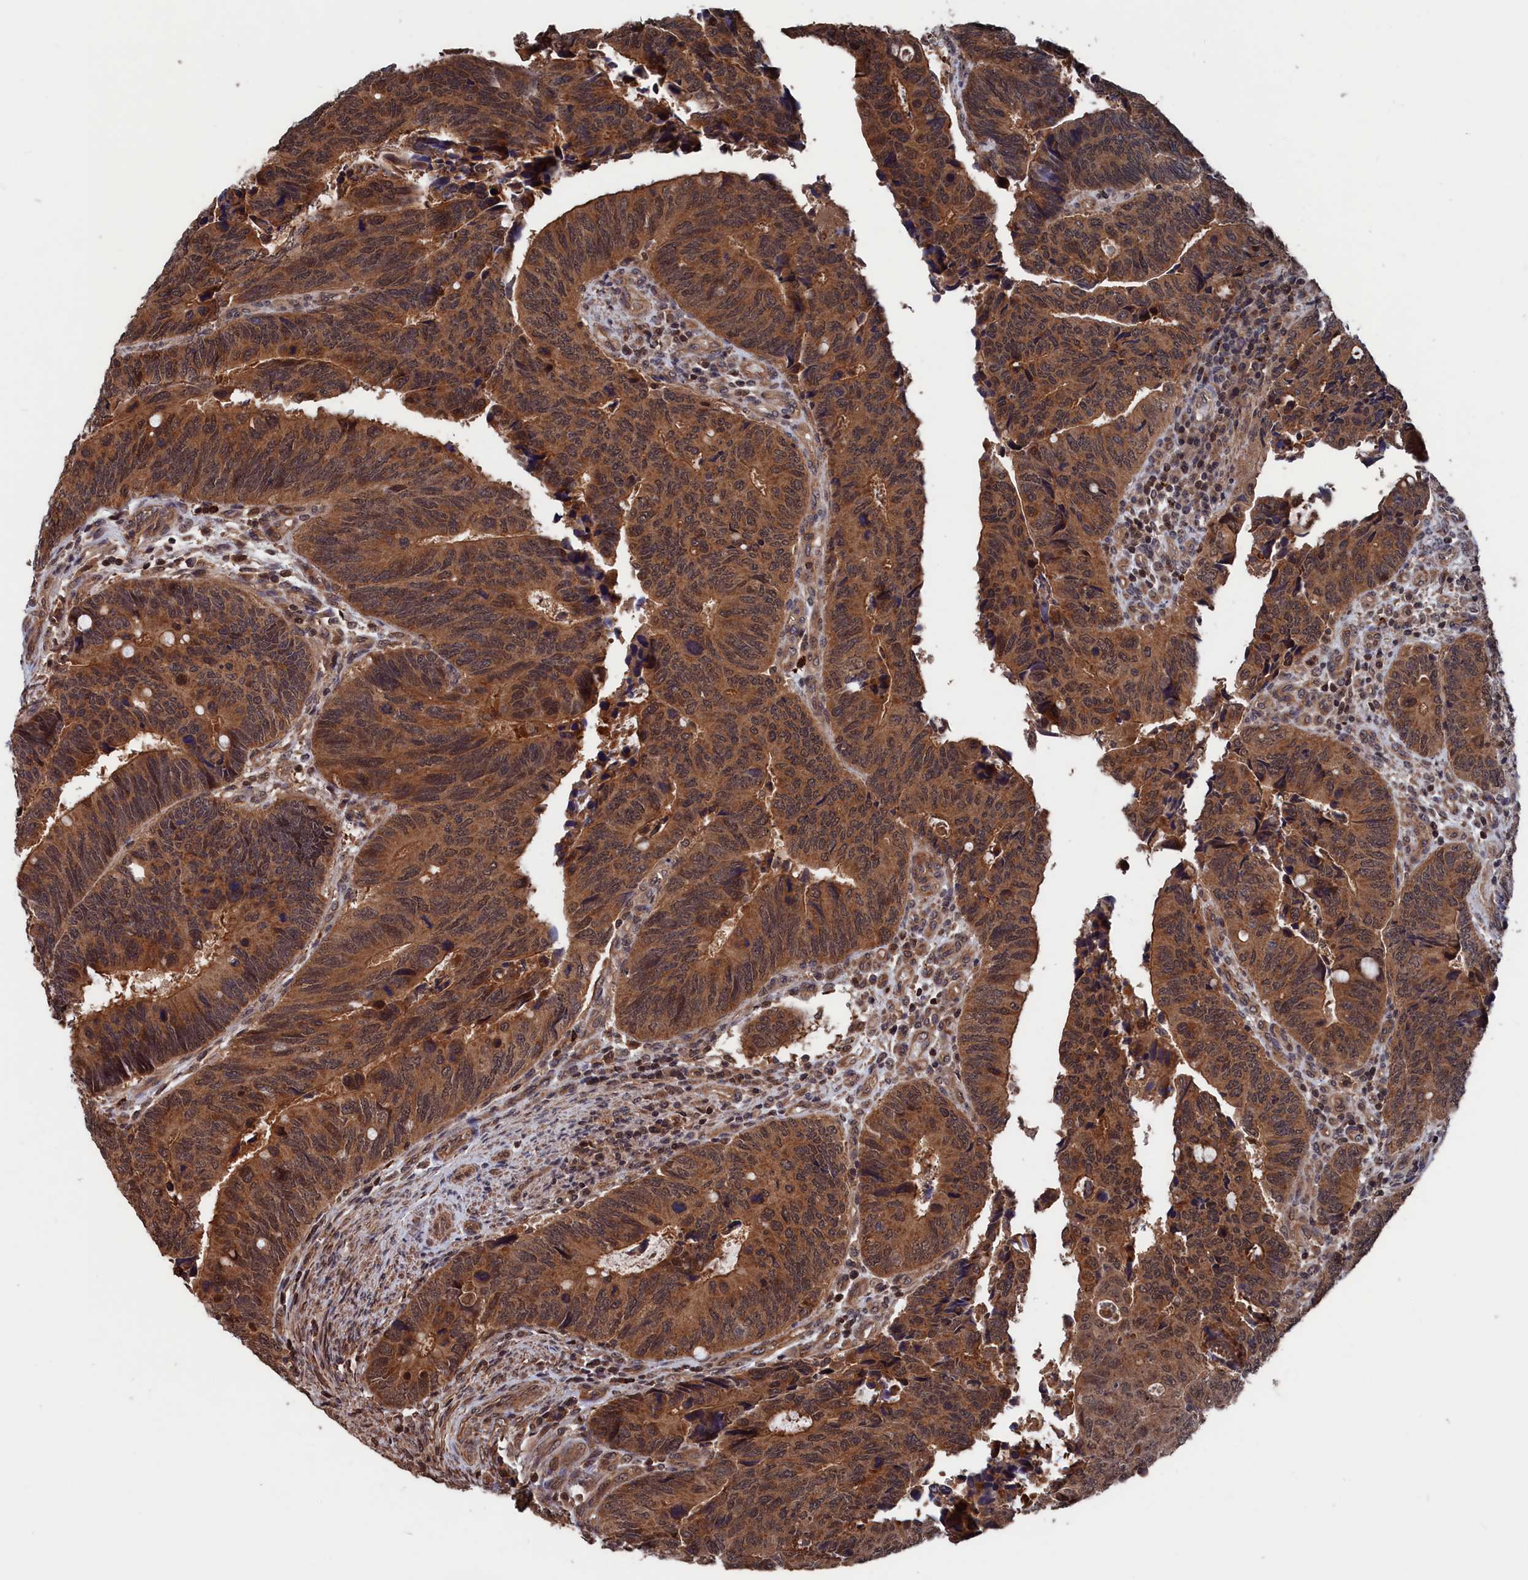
{"staining": {"intensity": "moderate", "quantity": ">75%", "location": "cytoplasmic/membranous"}, "tissue": "colorectal cancer", "cell_type": "Tumor cells", "image_type": "cancer", "snomed": [{"axis": "morphology", "description": "Adenocarcinoma, NOS"}, {"axis": "topography", "description": "Colon"}], "caption": "Immunohistochemistry (IHC) (DAB) staining of colorectal adenocarcinoma demonstrates moderate cytoplasmic/membranous protein expression in about >75% of tumor cells. (DAB (3,3'-diaminobenzidine) IHC with brightfield microscopy, high magnification).", "gene": "PDE12", "patient": {"sex": "male", "age": 87}}